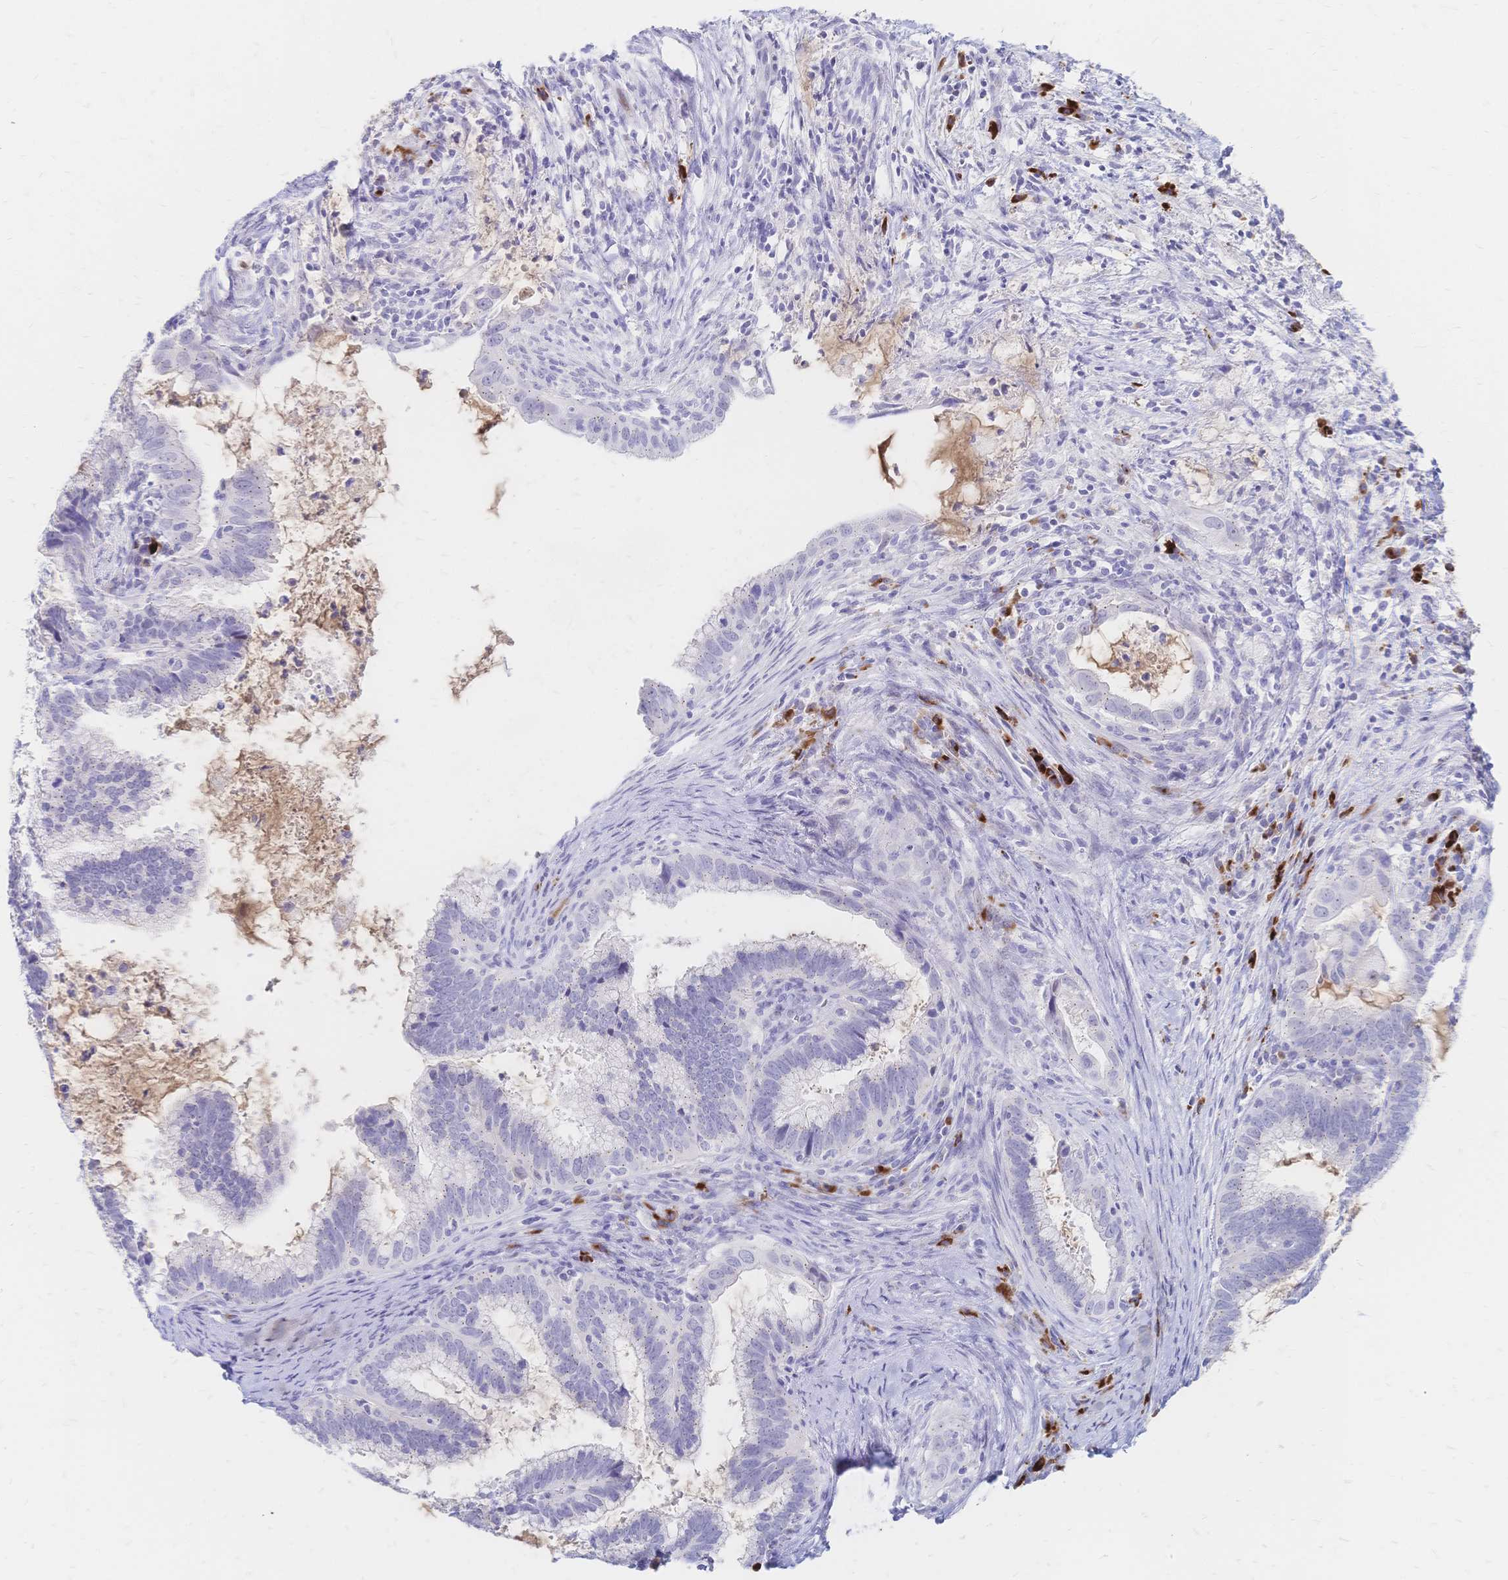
{"staining": {"intensity": "negative", "quantity": "none", "location": "none"}, "tissue": "cervical cancer", "cell_type": "Tumor cells", "image_type": "cancer", "snomed": [{"axis": "morphology", "description": "Adenocarcinoma, NOS"}, {"axis": "topography", "description": "Cervix"}], "caption": "A micrograph of adenocarcinoma (cervical) stained for a protein reveals no brown staining in tumor cells. The staining was performed using DAB (3,3'-diaminobenzidine) to visualize the protein expression in brown, while the nuclei were stained in blue with hematoxylin (Magnification: 20x).", "gene": "PSORS1C2", "patient": {"sex": "female", "age": 56}}